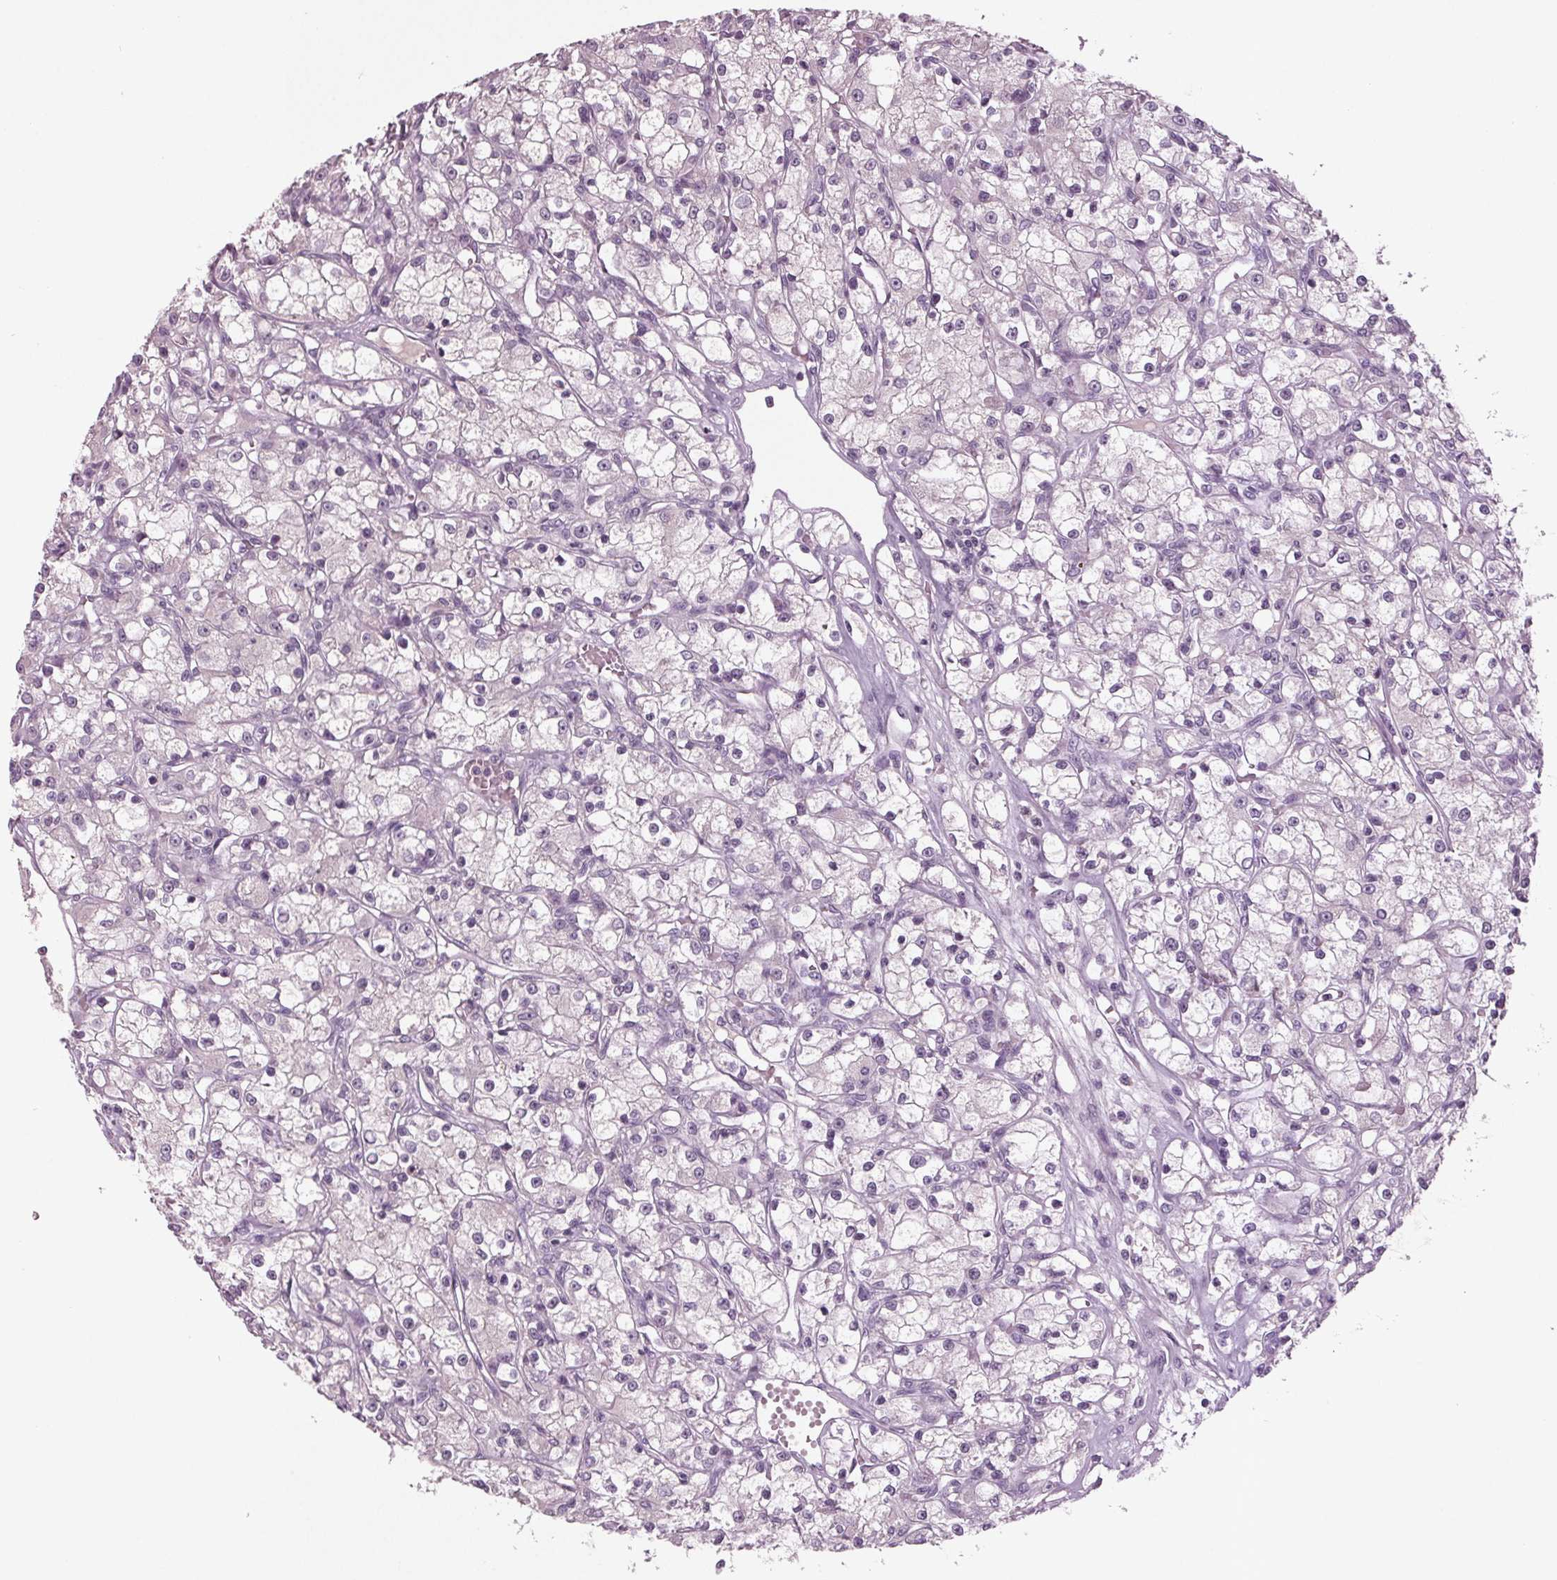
{"staining": {"intensity": "negative", "quantity": "none", "location": "none"}, "tissue": "renal cancer", "cell_type": "Tumor cells", "image_type": "cancer", "snomed": [{"axis": "morphology", "description": "Adenocarcinoma, NOS"}, {"axis": "topography", "description": "Kidney"}], "caption": "Renal cancer (adenocarcinoma) stained for a protein using immunohistochemistry demonstrates no positivity tumor cells.", "gene": "BHLHE22", "patient": {"sex": "female", "age": 59}}